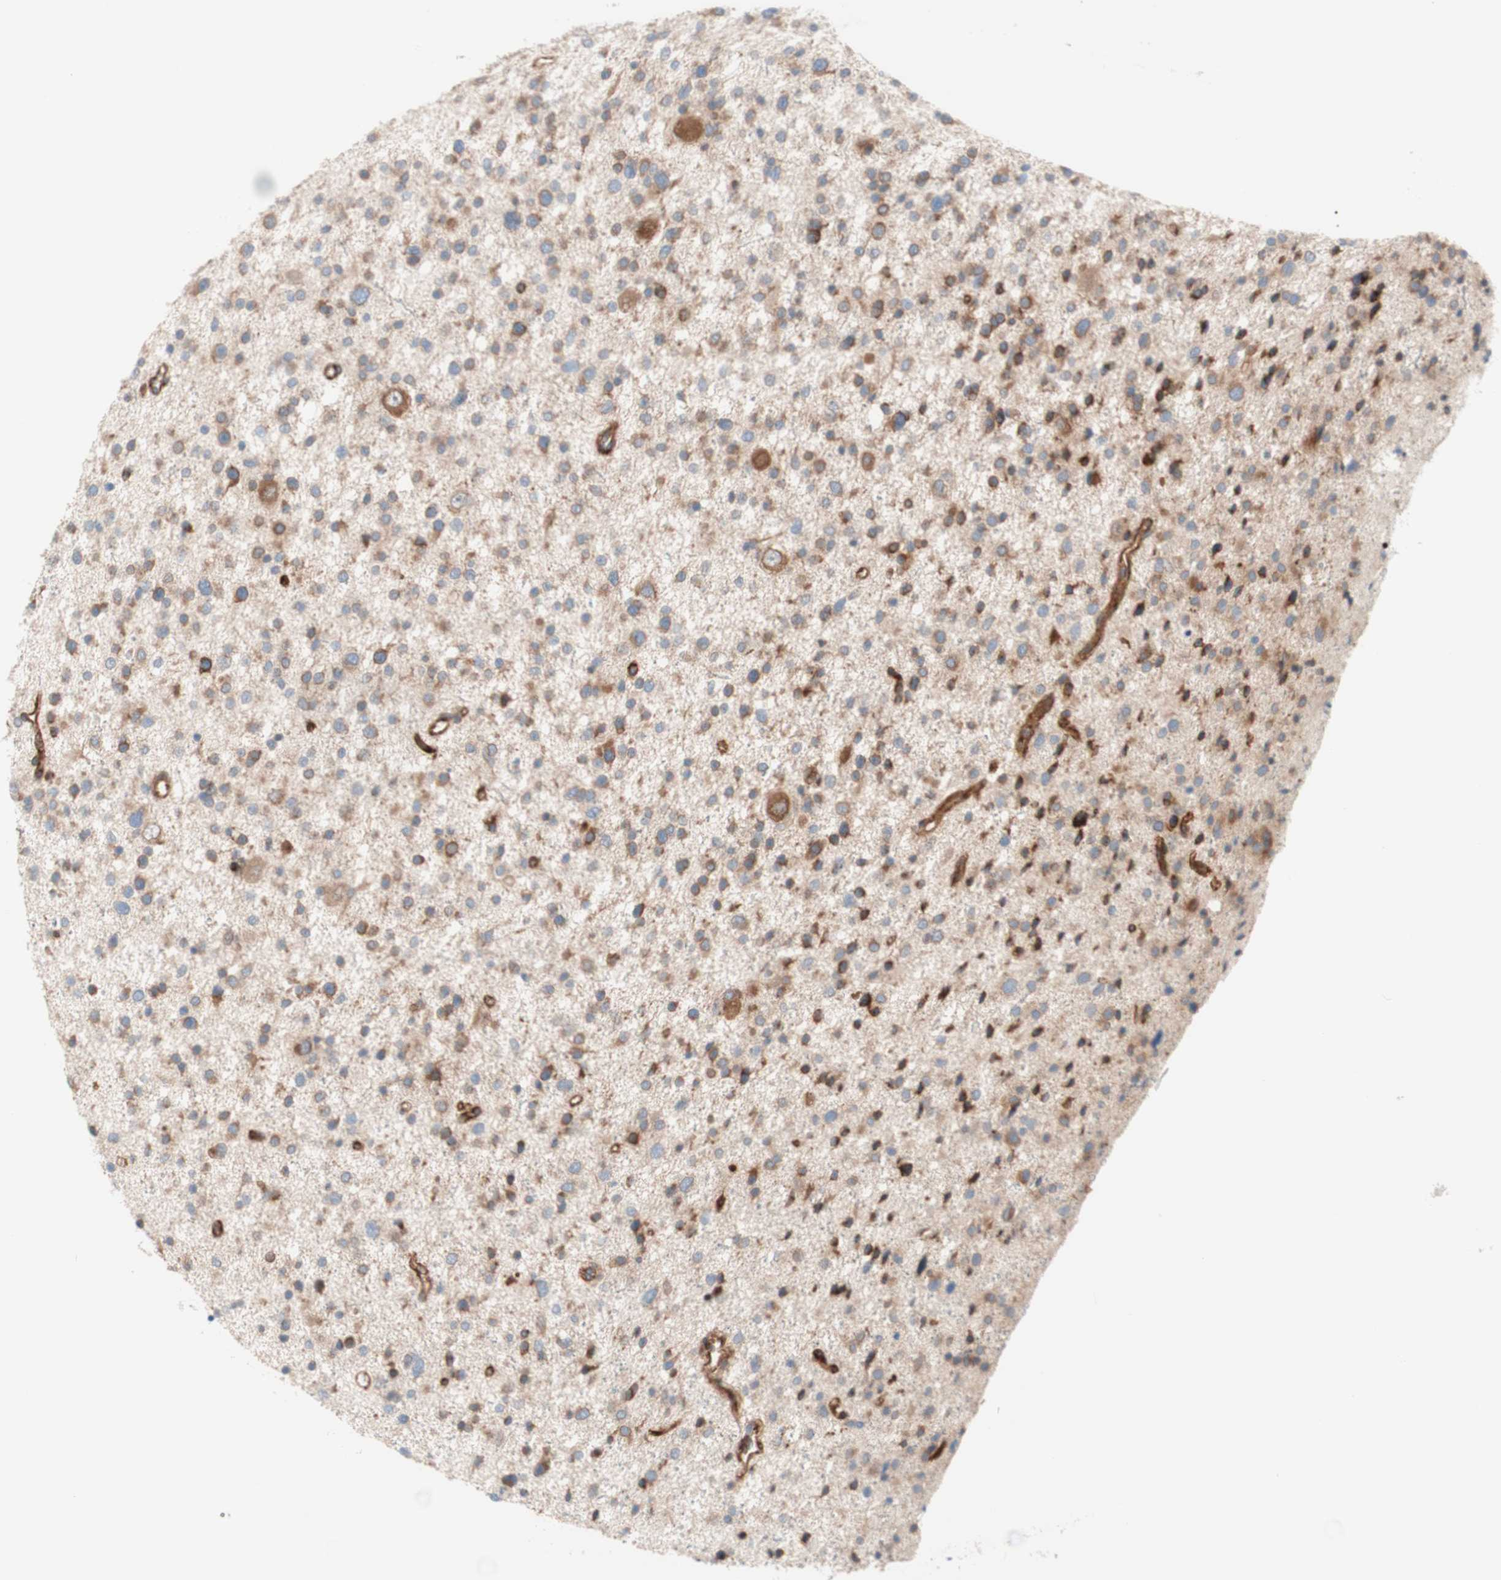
{"staining": {"intensity": "moderate", "quantity": ">75%", "location": "cytoplasmic/membranous"}, "tissue": "glioma", "cell_type": "Tumor cells", "image_type": "cancer", "snomed": [{"axis": "morphology", "description": "Glioma, malignant, Low grade"}, {"axis": "topography", "description": "Brain"}], "caption": "Glioma stained with IHC reveals moderate cytoplasmic/membranous positivity in approximately >75% of tumor cells.", "gene": "CCN4", "patient": {"sex": "female", "age": 37}}